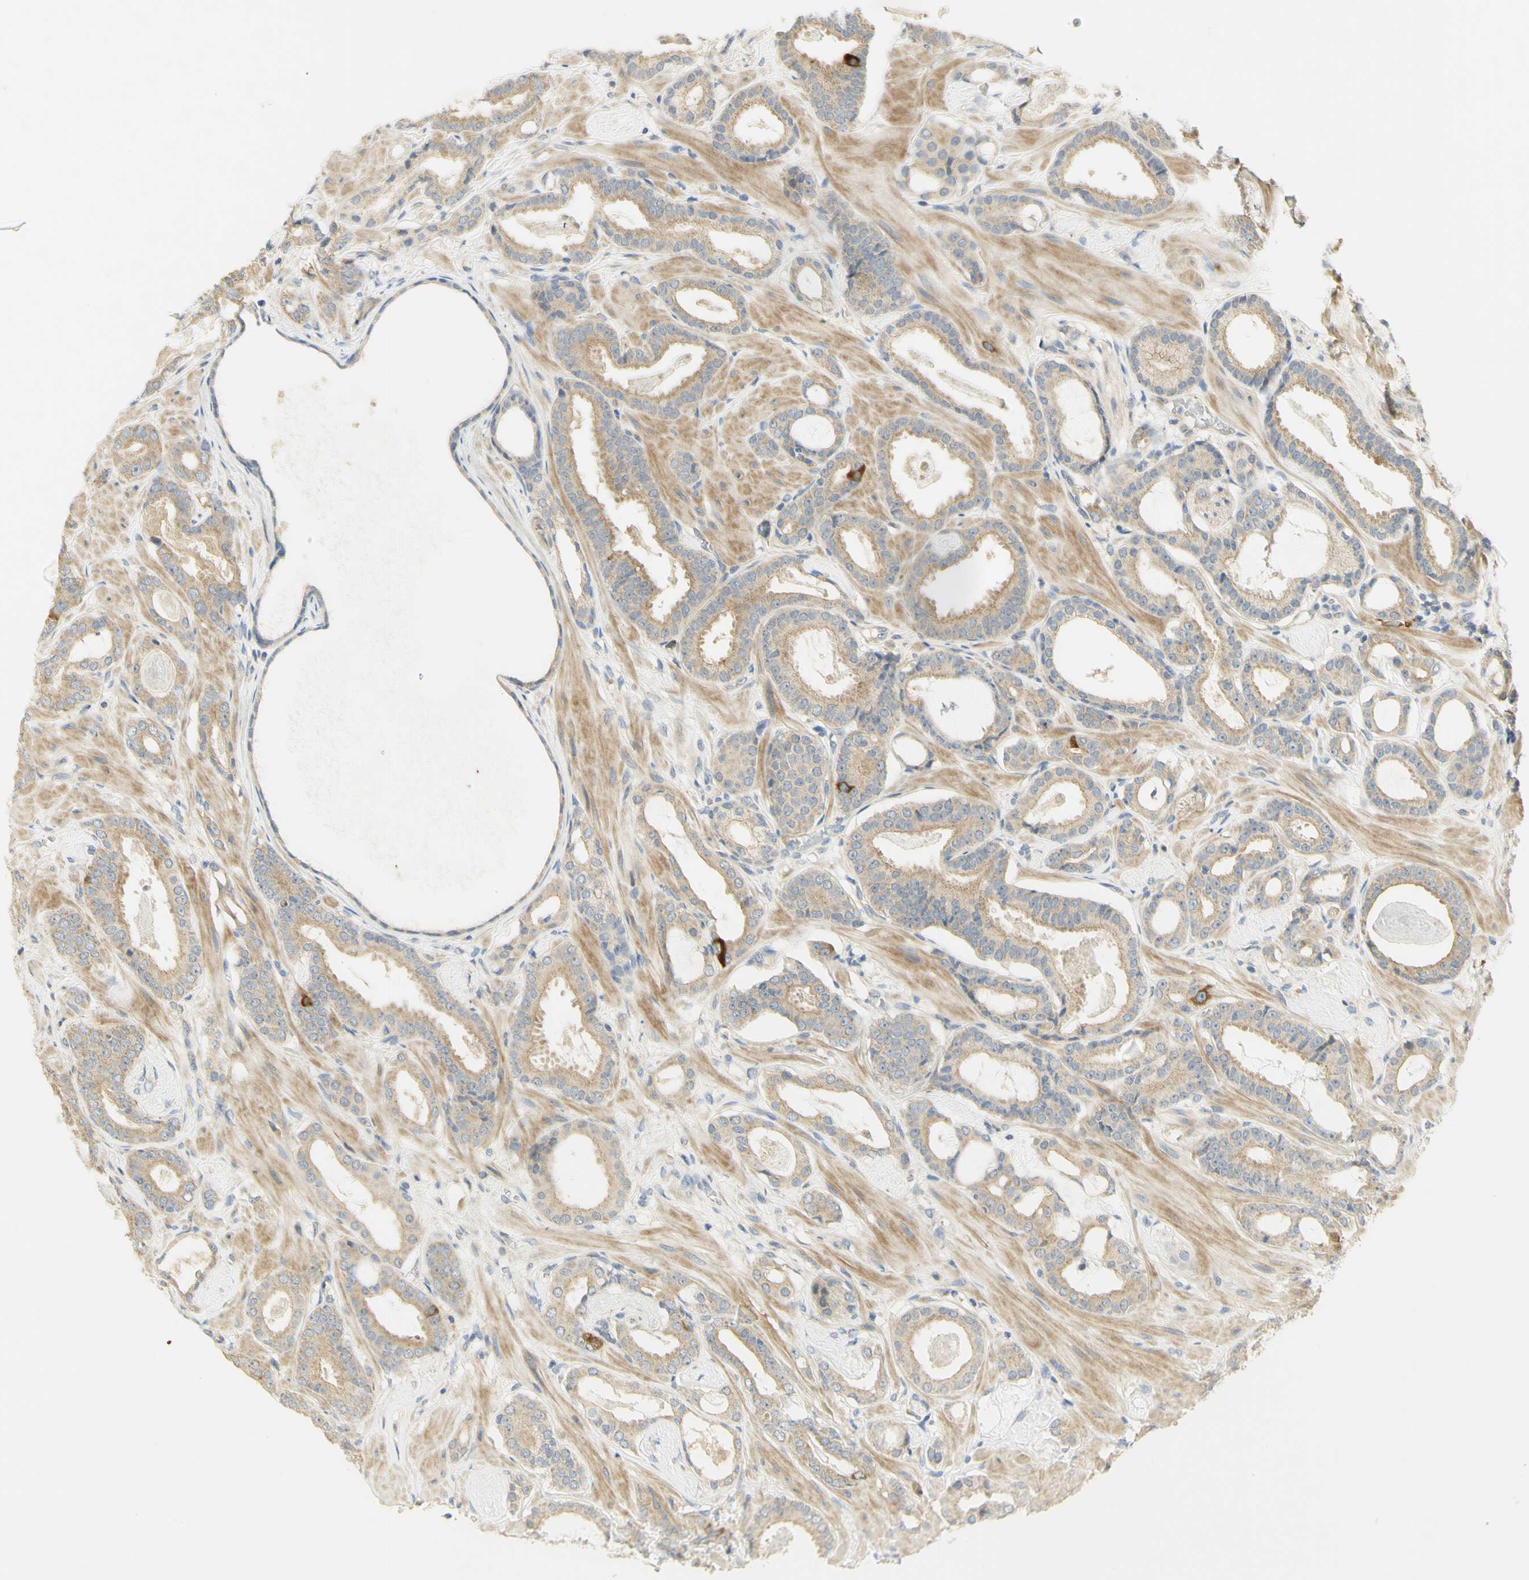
{"staining": {"intensity": "moderate", "quantity": ">75%", "location": "cytoplasmic/membranous"}, "tissue": "prostate cancer", "cell_type": "Tumor cells", "image_type": "cancer", "snomed": [{"axis": "morphology", "description": "Adenocarcinoma, Low grade"}, {"axis": "topography", "description": "Prostate"}], "caption": "Immunohistochemistry (IHC) image of human prostate cancer stained for a protein (brown), which displays medium levels of moderate cytoplasmic/membranous expression in approximately >75% of tumor cells.", "gene": "KIF11", "patient": {"sex": "male", "age": 53}}